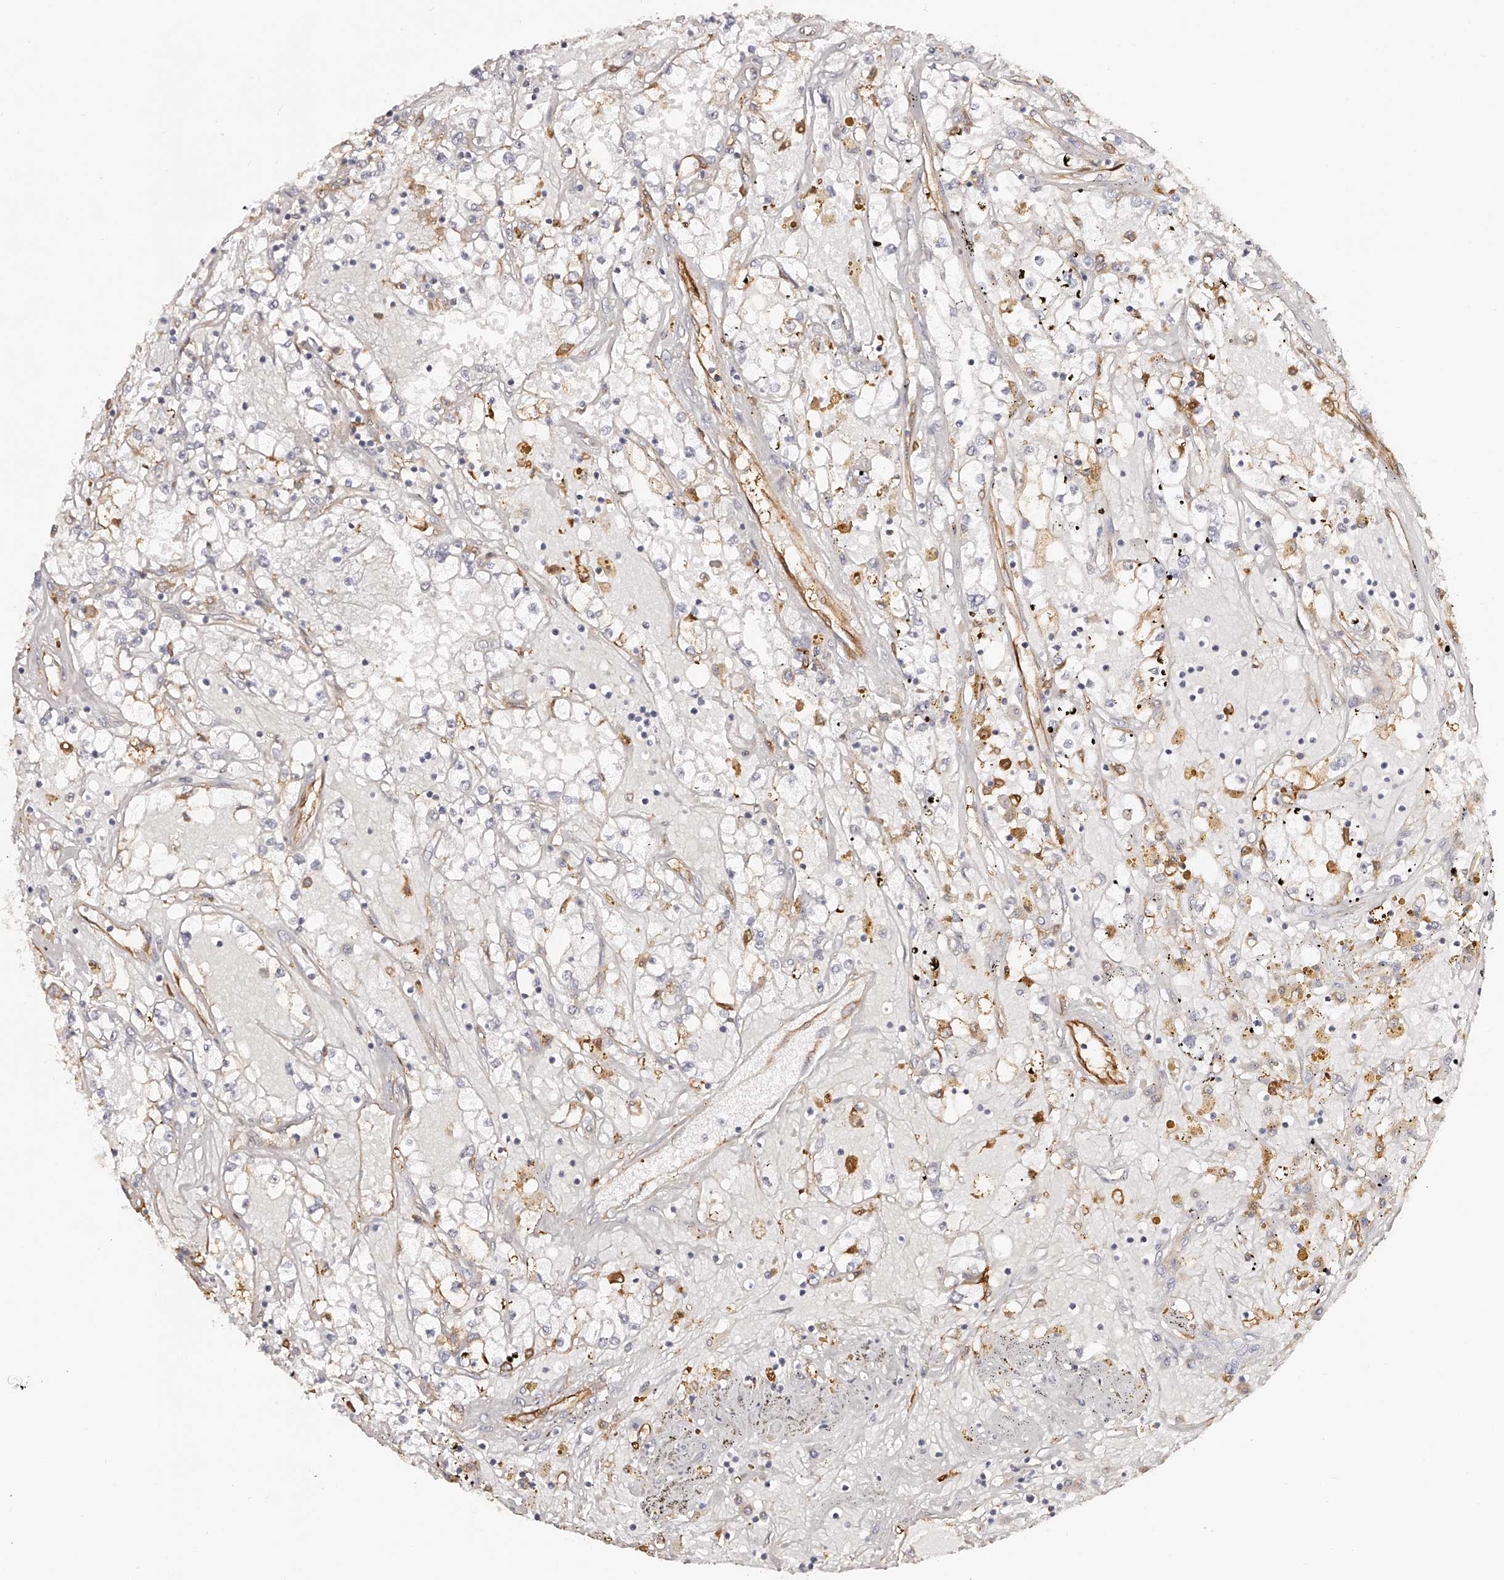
{"staining": {"intensity": "negative", "quantity": "none", "location": "none"}, "tissue": "renal cancer", "cell_type": "Tumor cells", "image_type": "cancer", "snomed": [{"axis": "morphology", "description": "Adenocarcinoma, NOS"}, {"axis": "topography", "description": "Kidney"}], "caption": "Immunohistochemistry (IHC) photomicrograph of neoplastic tissue: human renal adenocarcinoma stained with DAB (3,3'-diaminobenzidine) shows no significant protein expression in tumor cells.", "gene": "LAP3", "patient": {"sex": "male", "age": 56}}